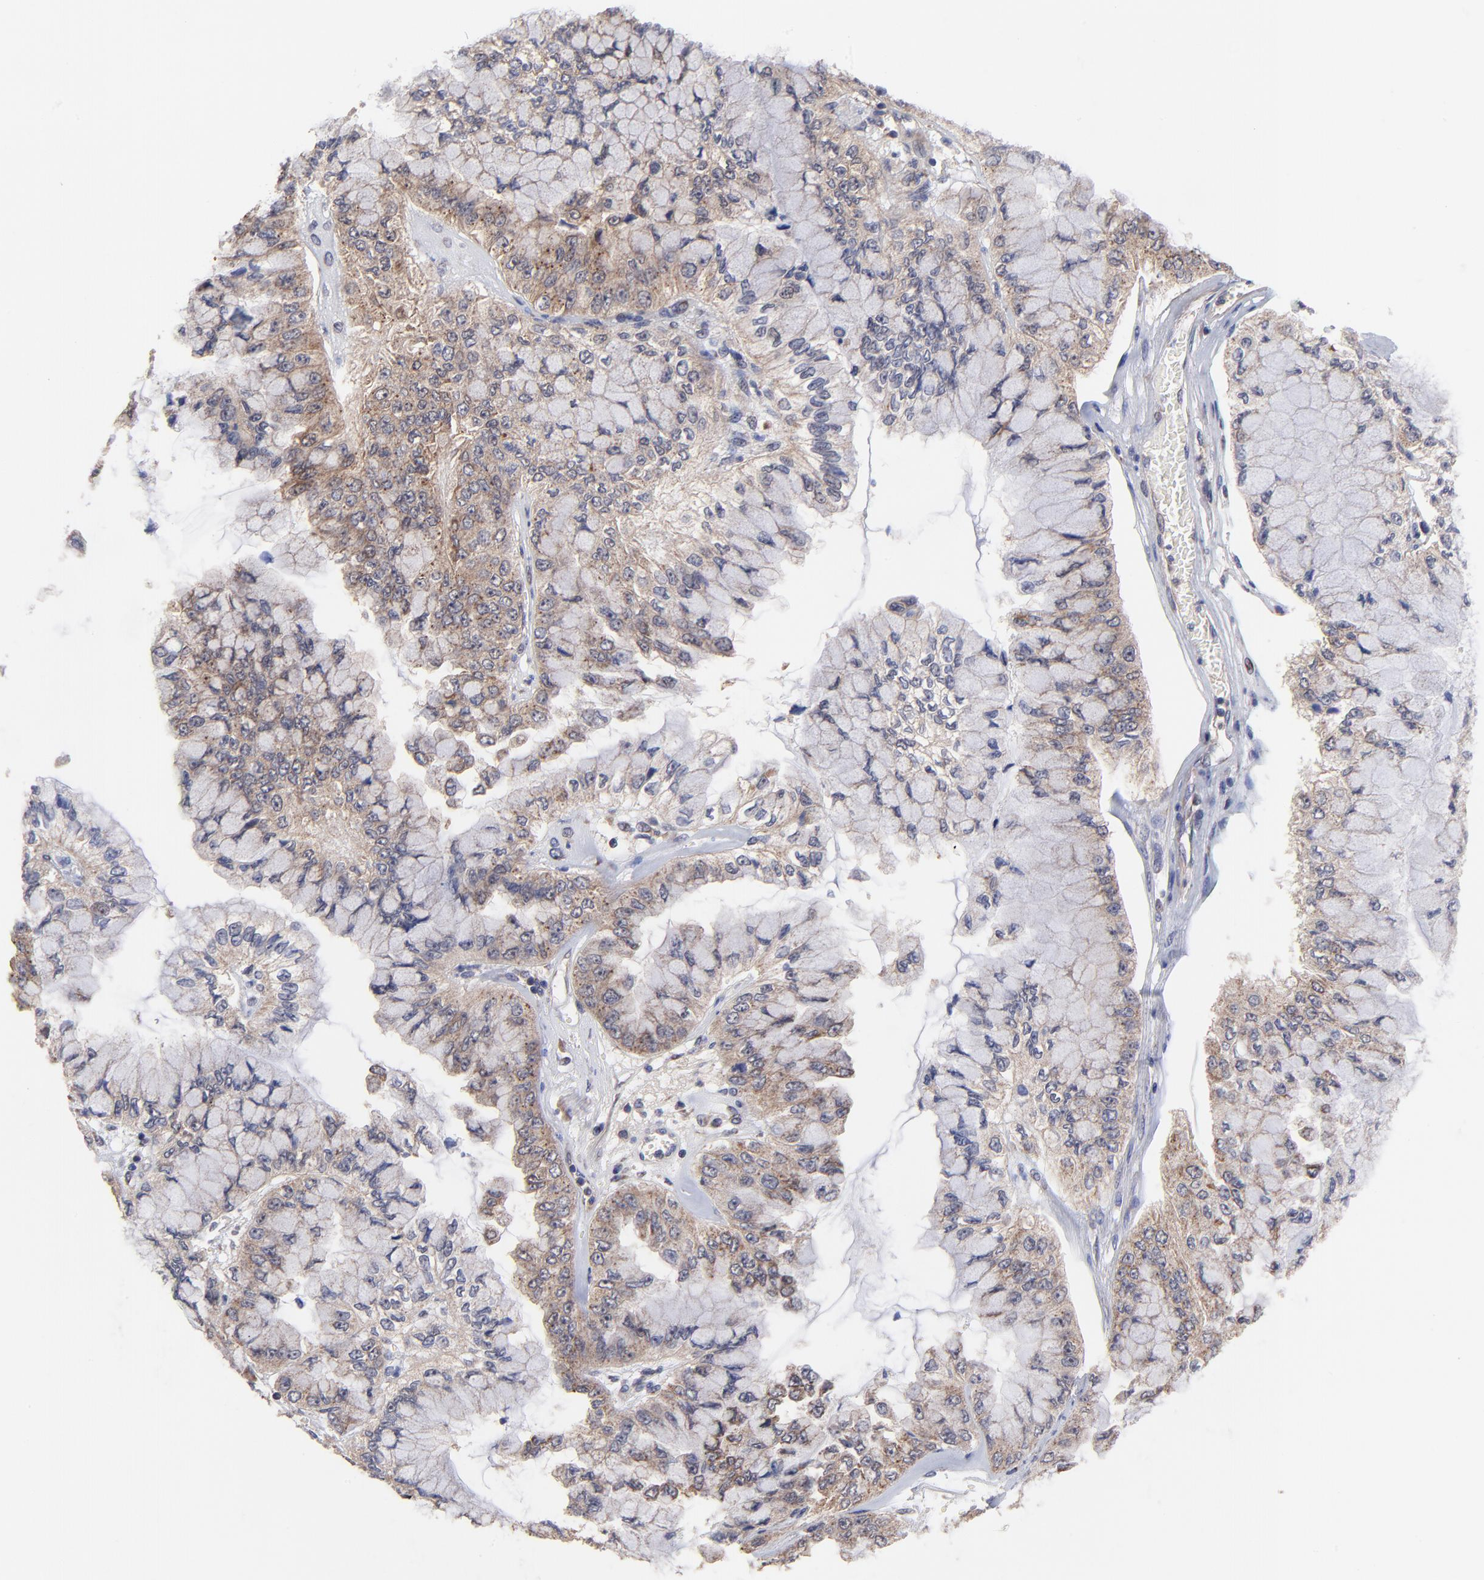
{"staining": {"intensity": "moderate", "quantity": ">75%", "location": "cytoplasmic/membranous"}, "tissue": "liver cancer", "cell_type": "Tumor cells", "image_type": "cancer", "snomed": [{"axis": "morphology", "description": "Cholangiocarcinoma"}, {"axis": "topography", "description": "Liver"}], "caption": "This is a histology image of immunohistochemistry staining of liver cancer, which shows moderate positivity in the cytoplasmic/membranous of tumor cells.", "gene": "BAIAP2L2", "patient": {"sex": "female", "age": 79}}